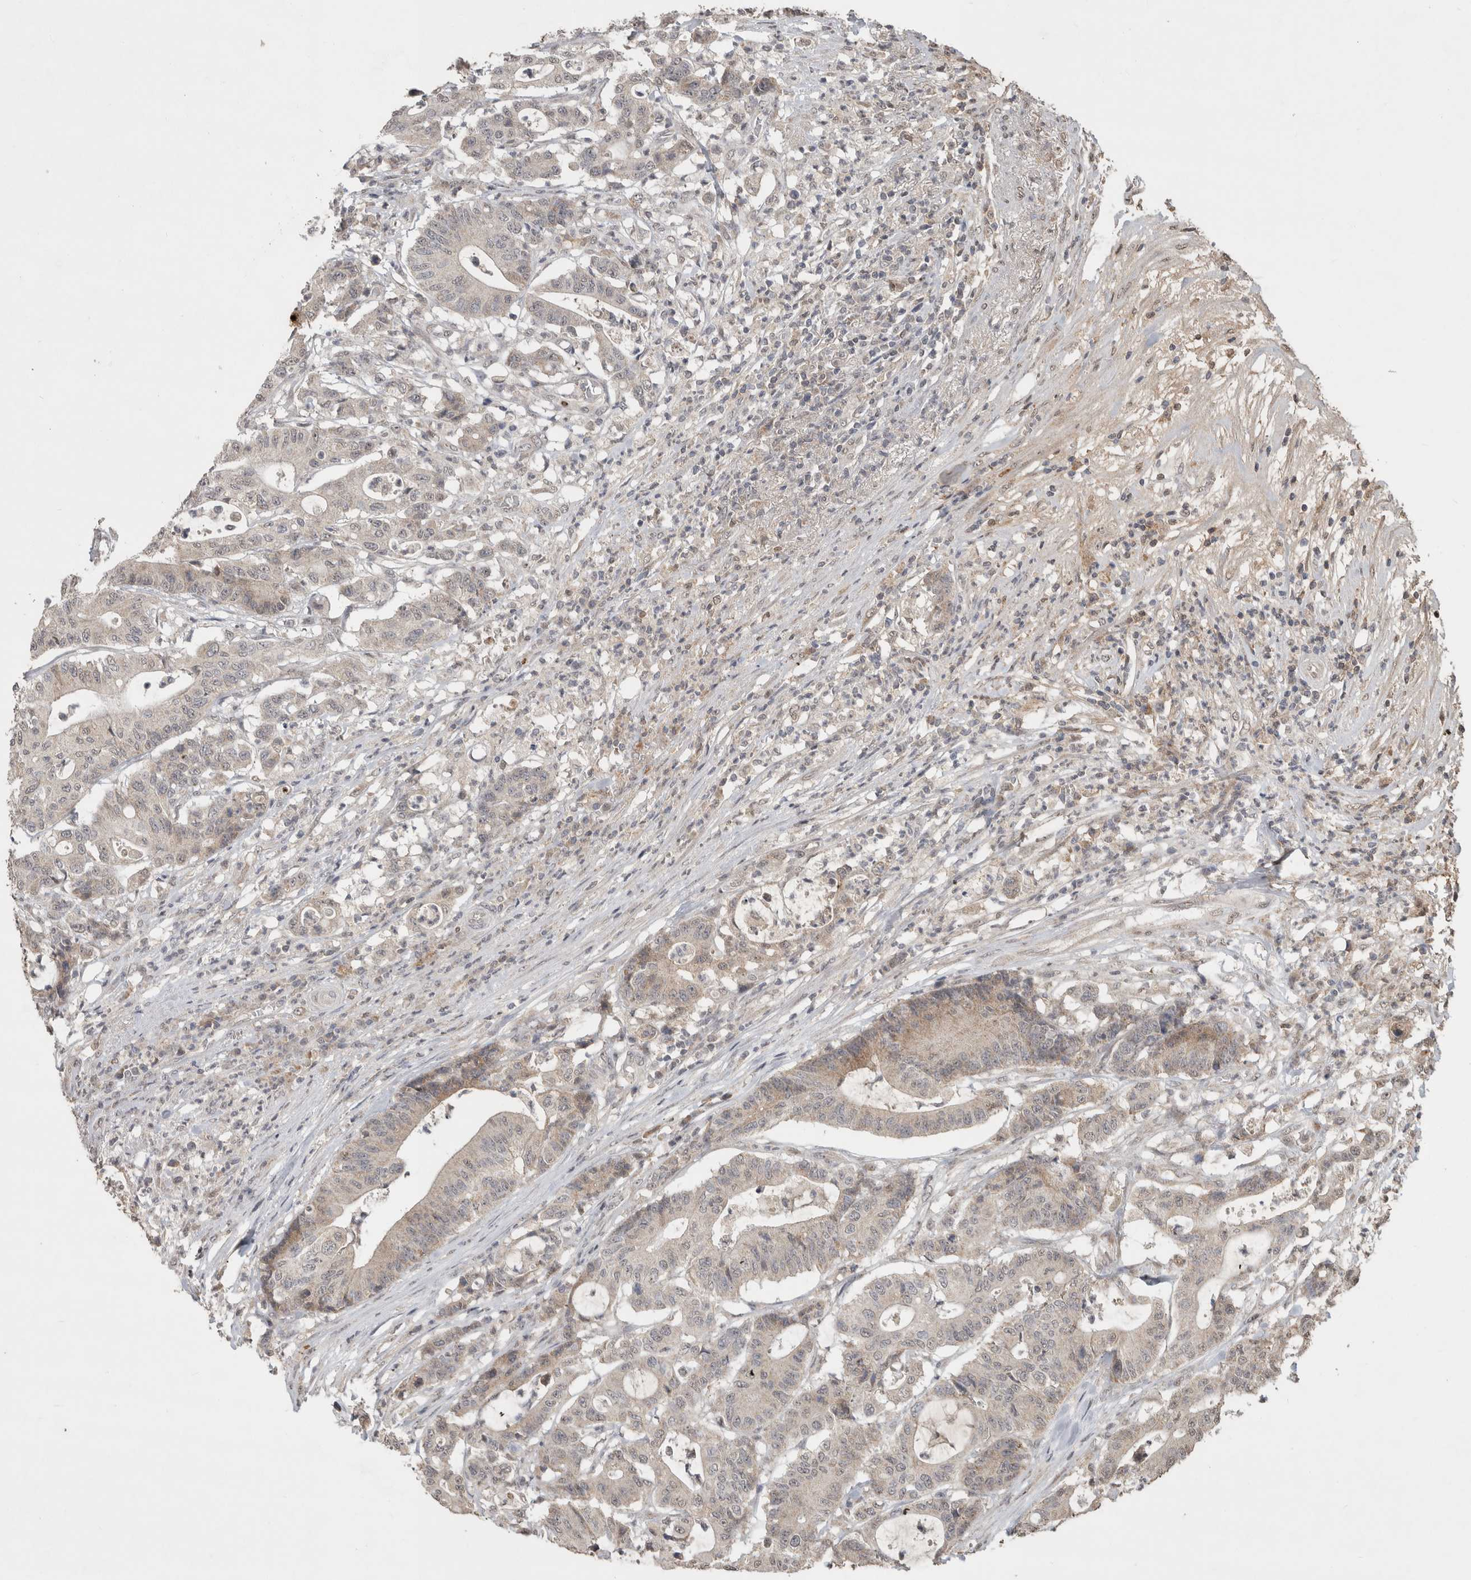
{"staining": {"intensity": "weak", "quantity": "25%-75%", "location": "cytoplasmic/membranous"}, "tissue": "colorectal cancer", "cell_type": "Tumor cells", "image_type": "cancer", "snomed": [{"axis": "morphology", "description": "Adenocarcinoma, NOS"}, {"axis": "topography", "description": "Colon"}], "caption": "The image exhibits immunohistochemical staining of colorectal cancer. There is weak cytoplasmic/membranous staining is appreciated in about 25%-75% of tumor cells.", "gene": "FAM3A", "patient": {"sex": "female", "age": 84}}